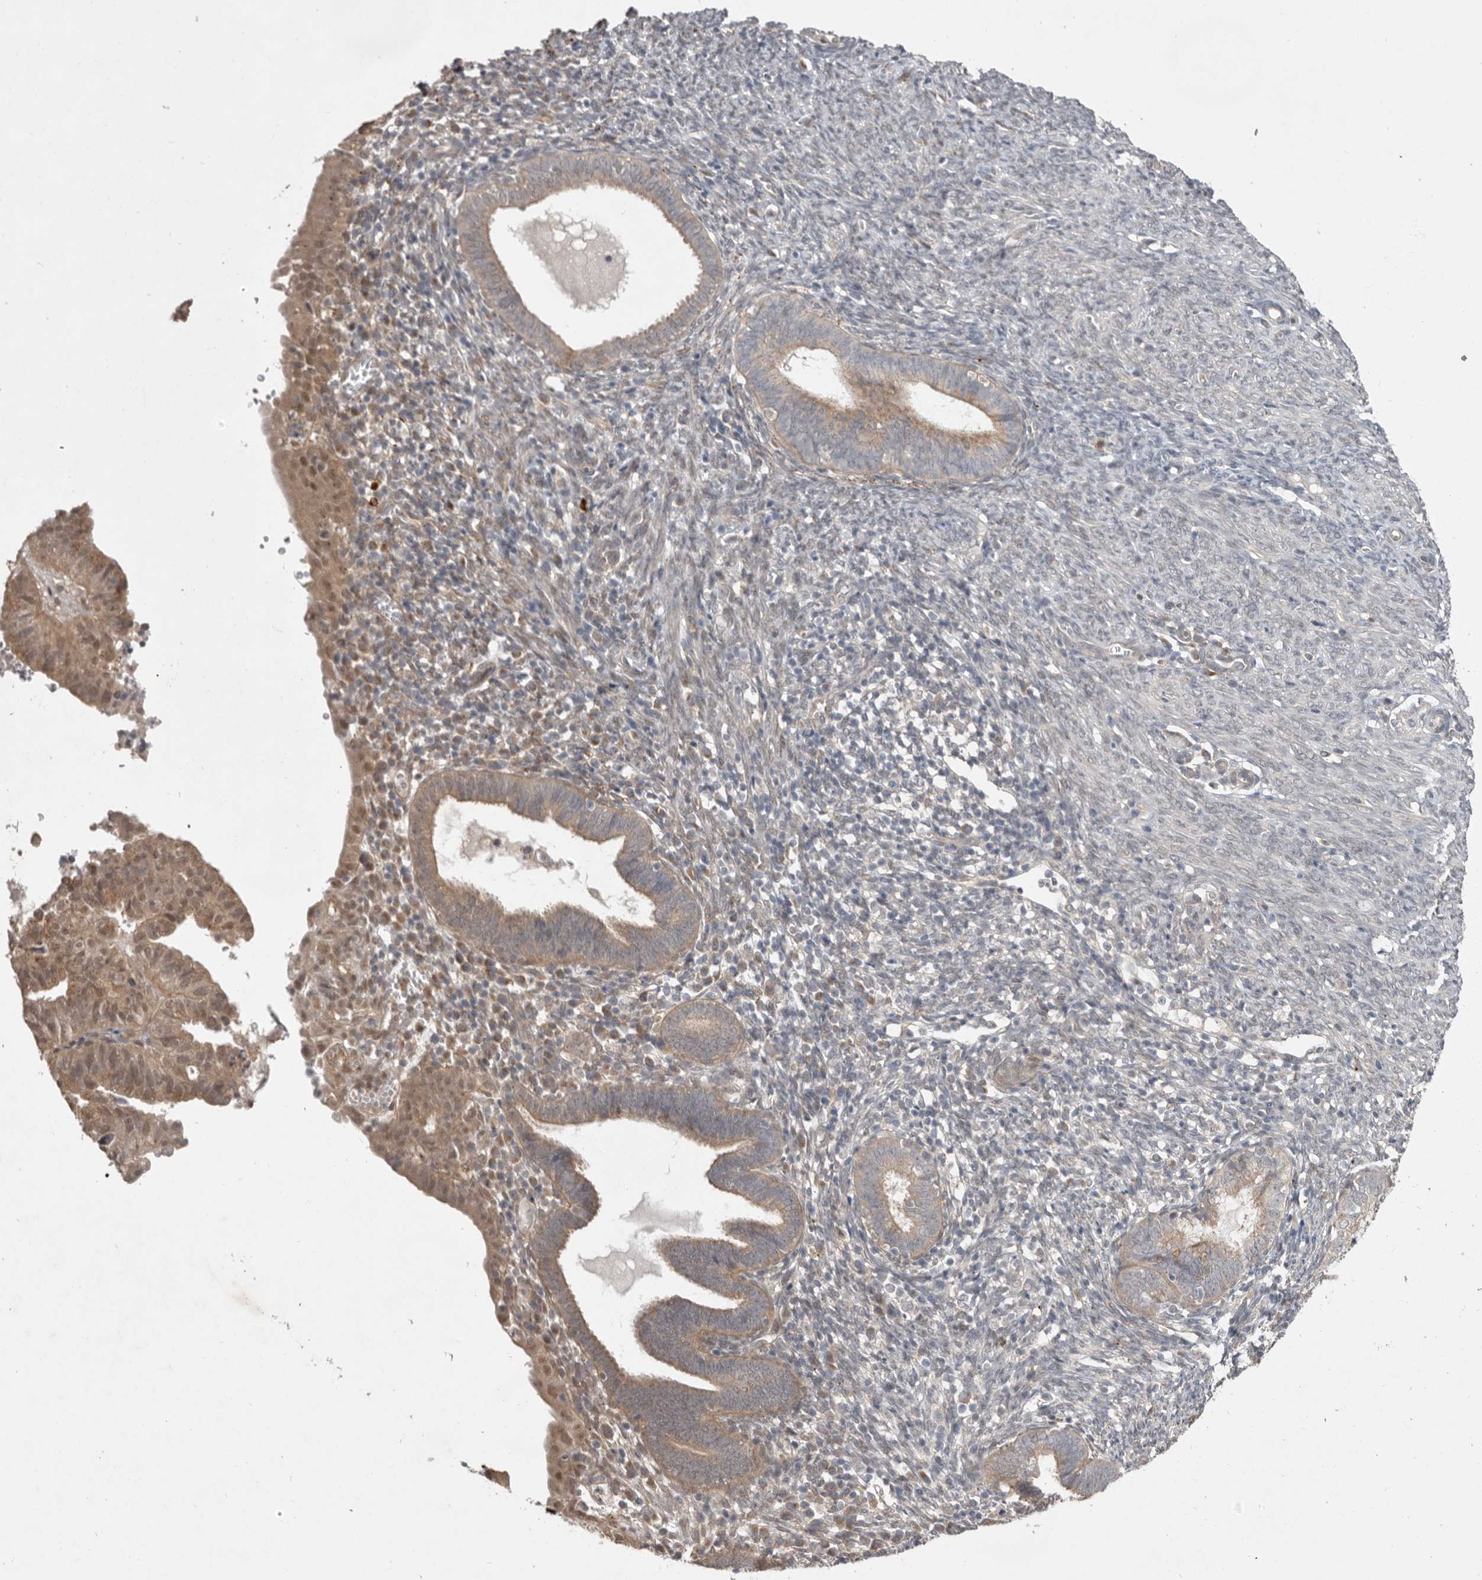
{"staining": {"intensity": "moderate", "quantity": ">75%", "location": "cytoplasmic/membranous"}, "tissue": "endometrial cancer", "cell_type": "Tumor cells", "image_type": "cancer", "snomed": [{"axis": "morphology", "description": "Adenocarcinoma, NOS"}, {"axis": "topography", "description": "Uterus"}], "caption": "The micrograph exhibits a brown stain indicating the presence of a protein in the cytoplasmic/membranous of tumor cells in adenocarcinoma (endometrial).", "gene": "NSUN4", "patient": {"sex": "female", "age": 77}}